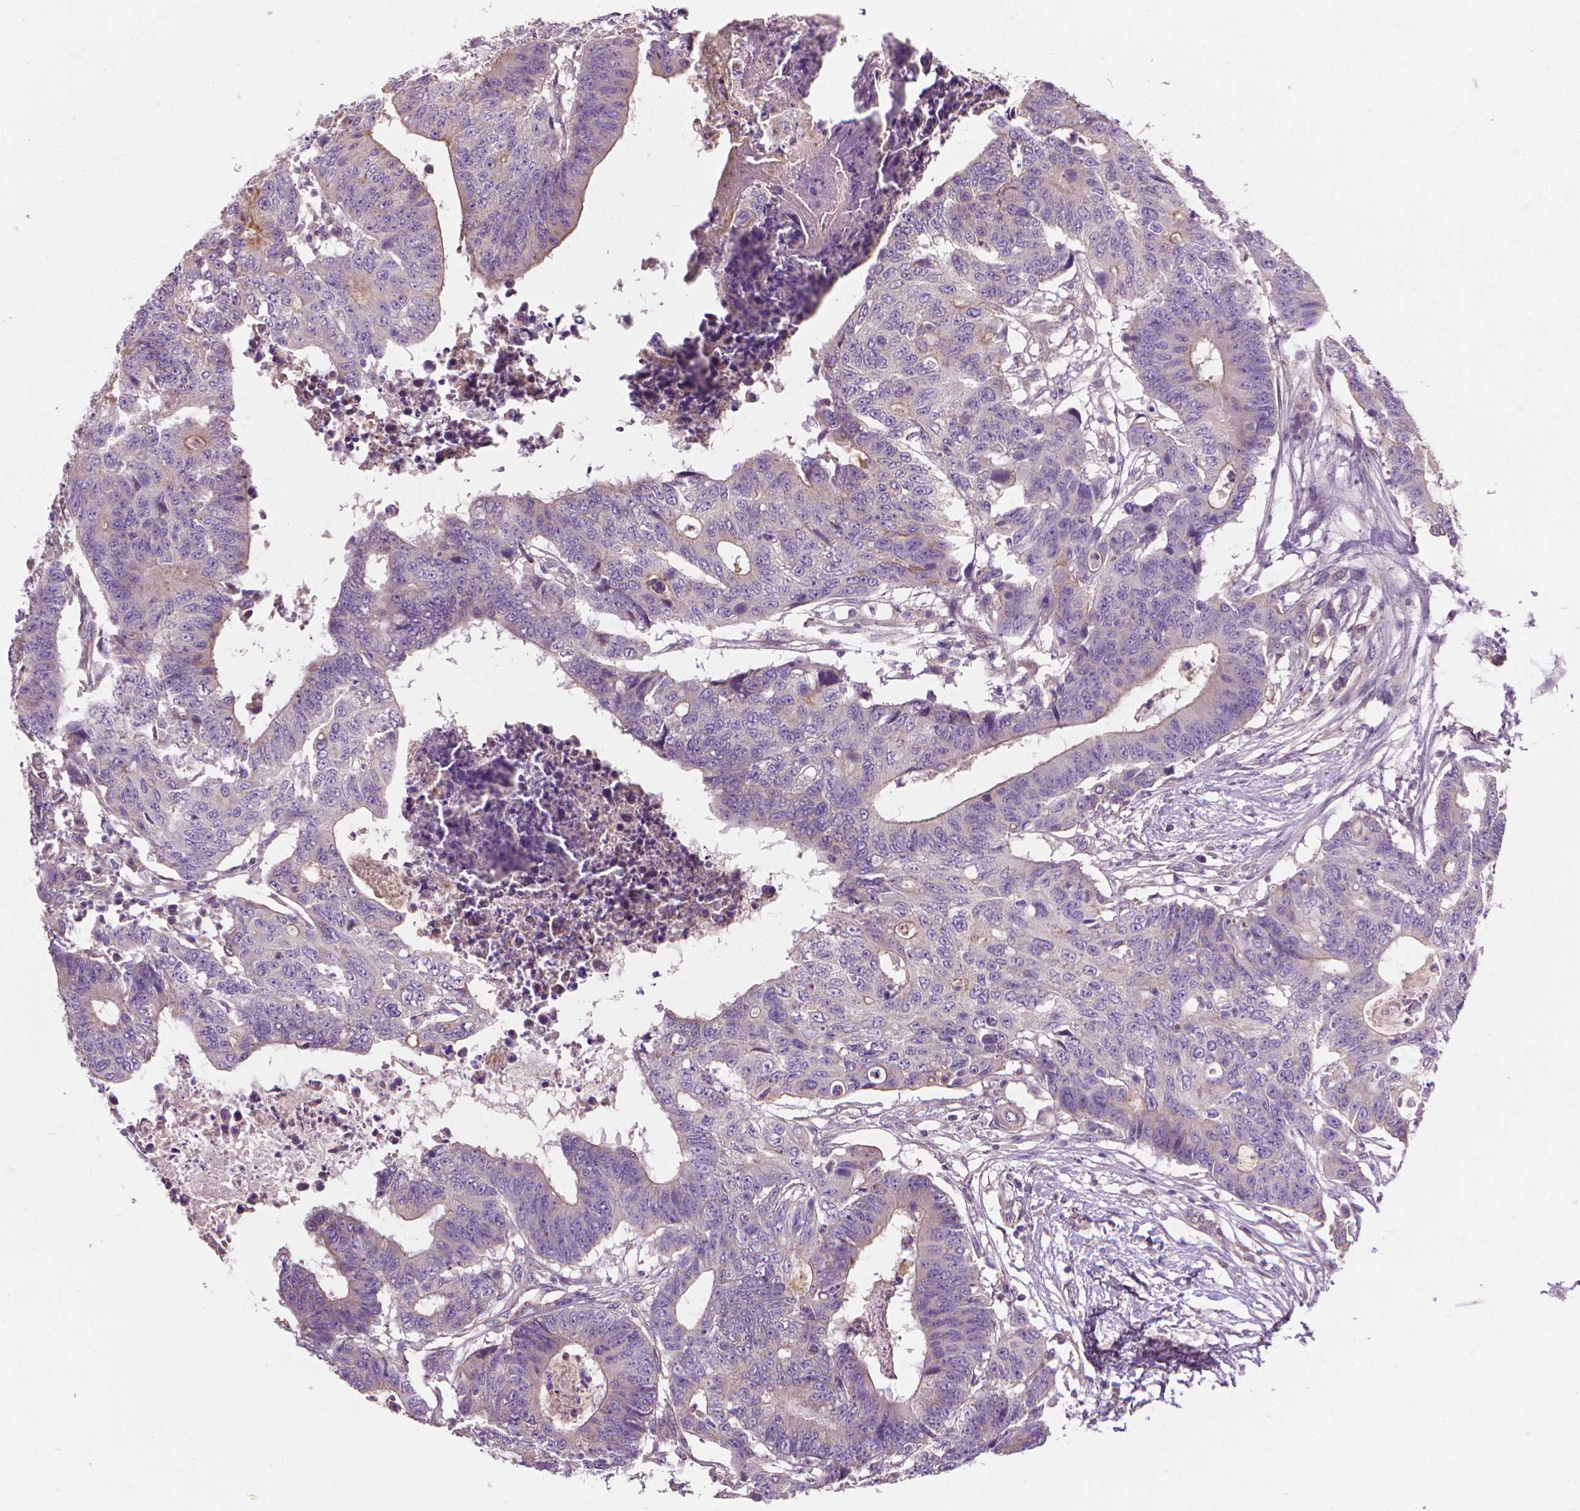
{"staining": {"intensity": "negative", "quantity": "none", "location": "none"}, "tissue": "colorectal cancer", "cell_type": "Tumor cells", "image_type": "cancer", "snomed": [{"axis": "morphology", "description": "Adenocarcinoma, NOS"}, {"axis": "topography", "description": "Colon"}], "caption": "High magnification brightfield microscopy of colorectal cancer (adenocarcinoma) stained with DAB (brown) and counterstained with hematoxylin (blue): tumor cells show no significant expression.", "gene": "RIIAD1", "patient": {"sex": "female", "age": 48}}